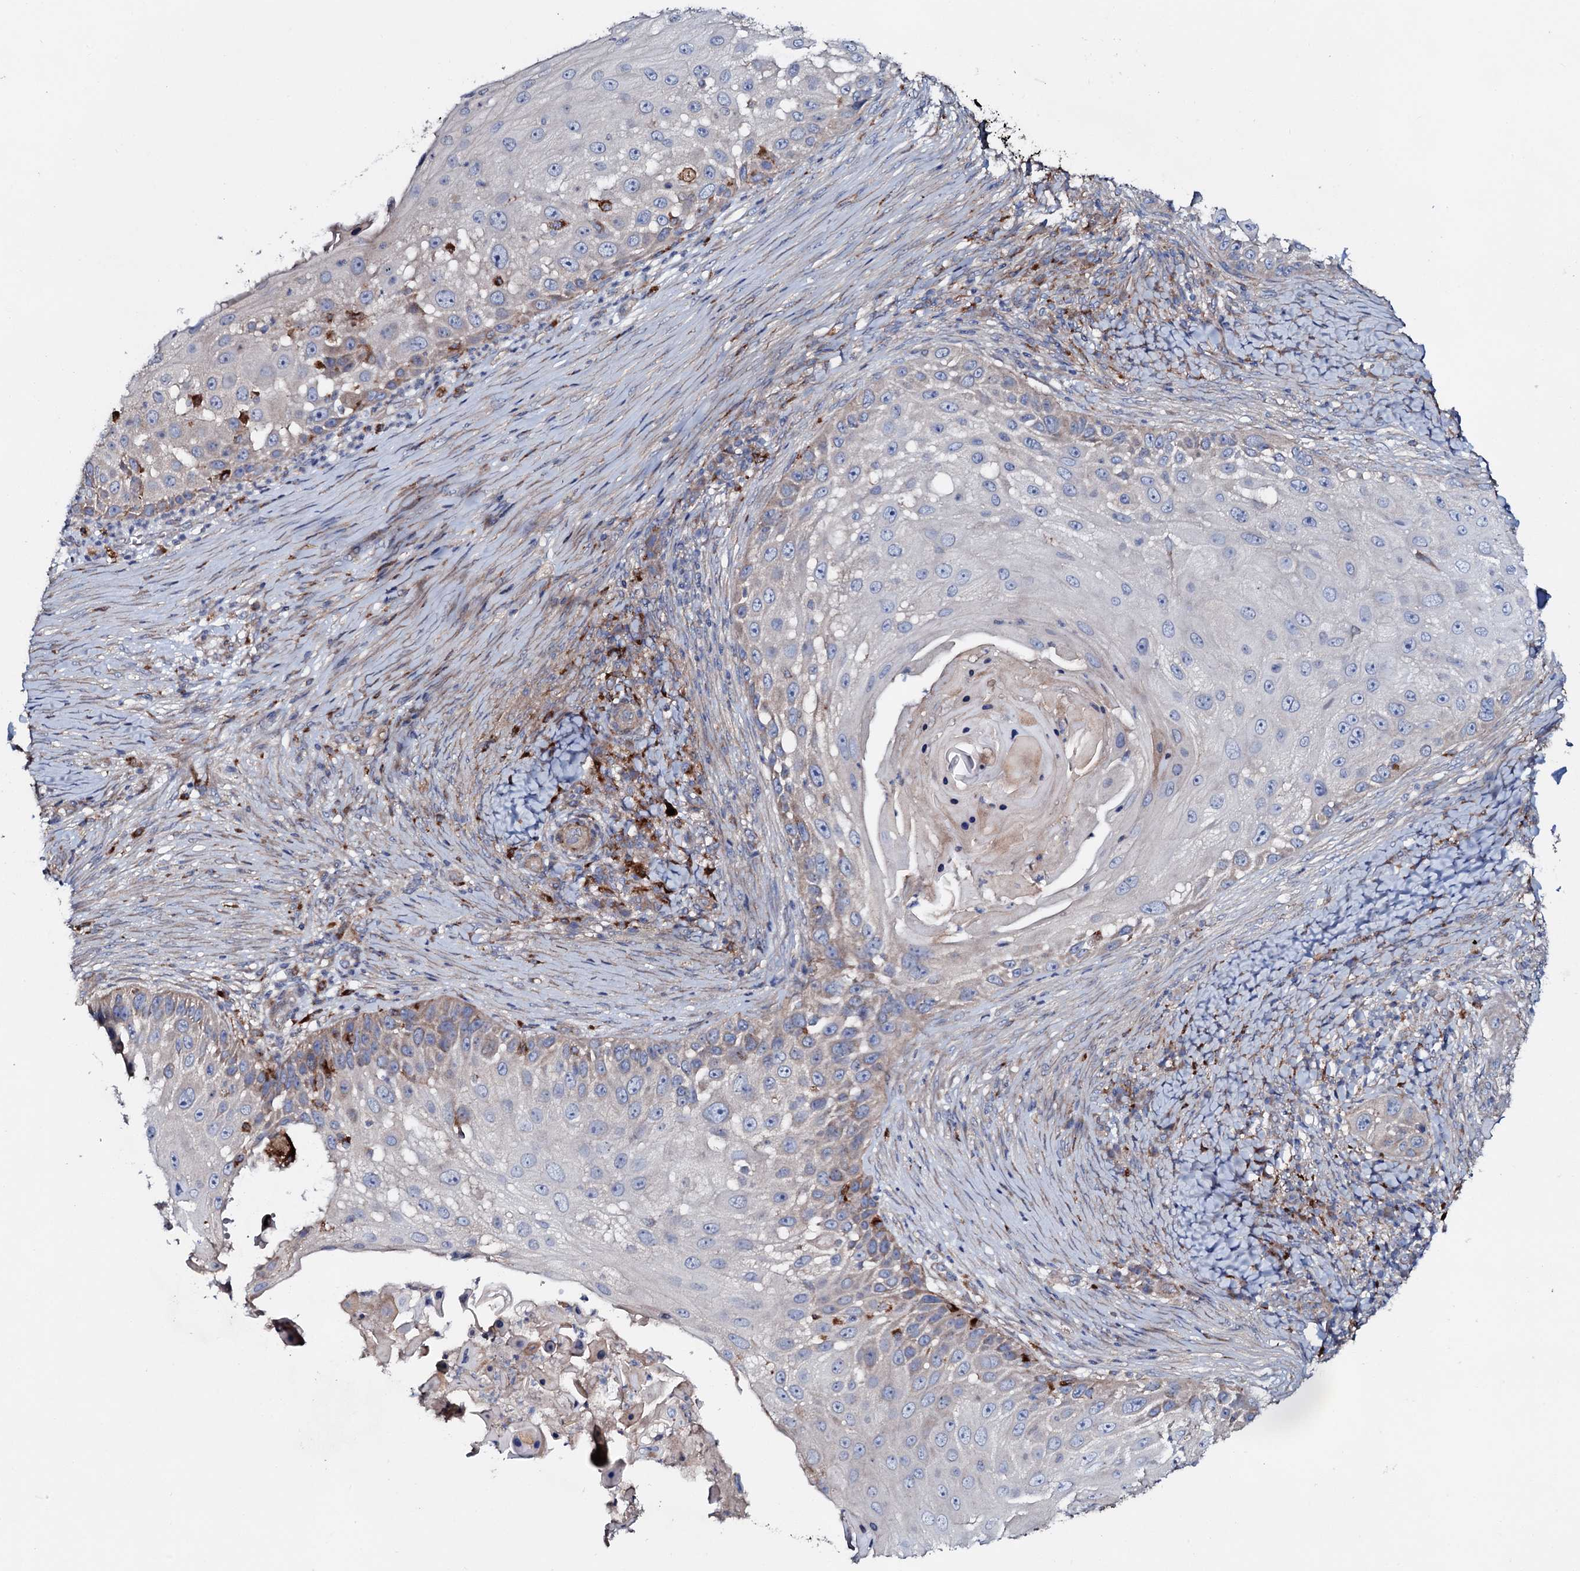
{"staining": {"intensity": "weak", "quantity": "<25%", "location": "cytoplasmic/membranous"}, "tissue": "skin cancer", "cell_type": "Tumor cells", "image_type": "cancer", "snomed": [{"axis": "morphology", "description": "Squamous cell carcinoma, NOS"}, {"axis": "topography", "description": "Skin"}], "caption": "Immunohistochemical staining of human skin cancer reveals no significant staining in tumor cells.", "gene": "P2RX4", "patient": {"sex": "female", "age": 44}}